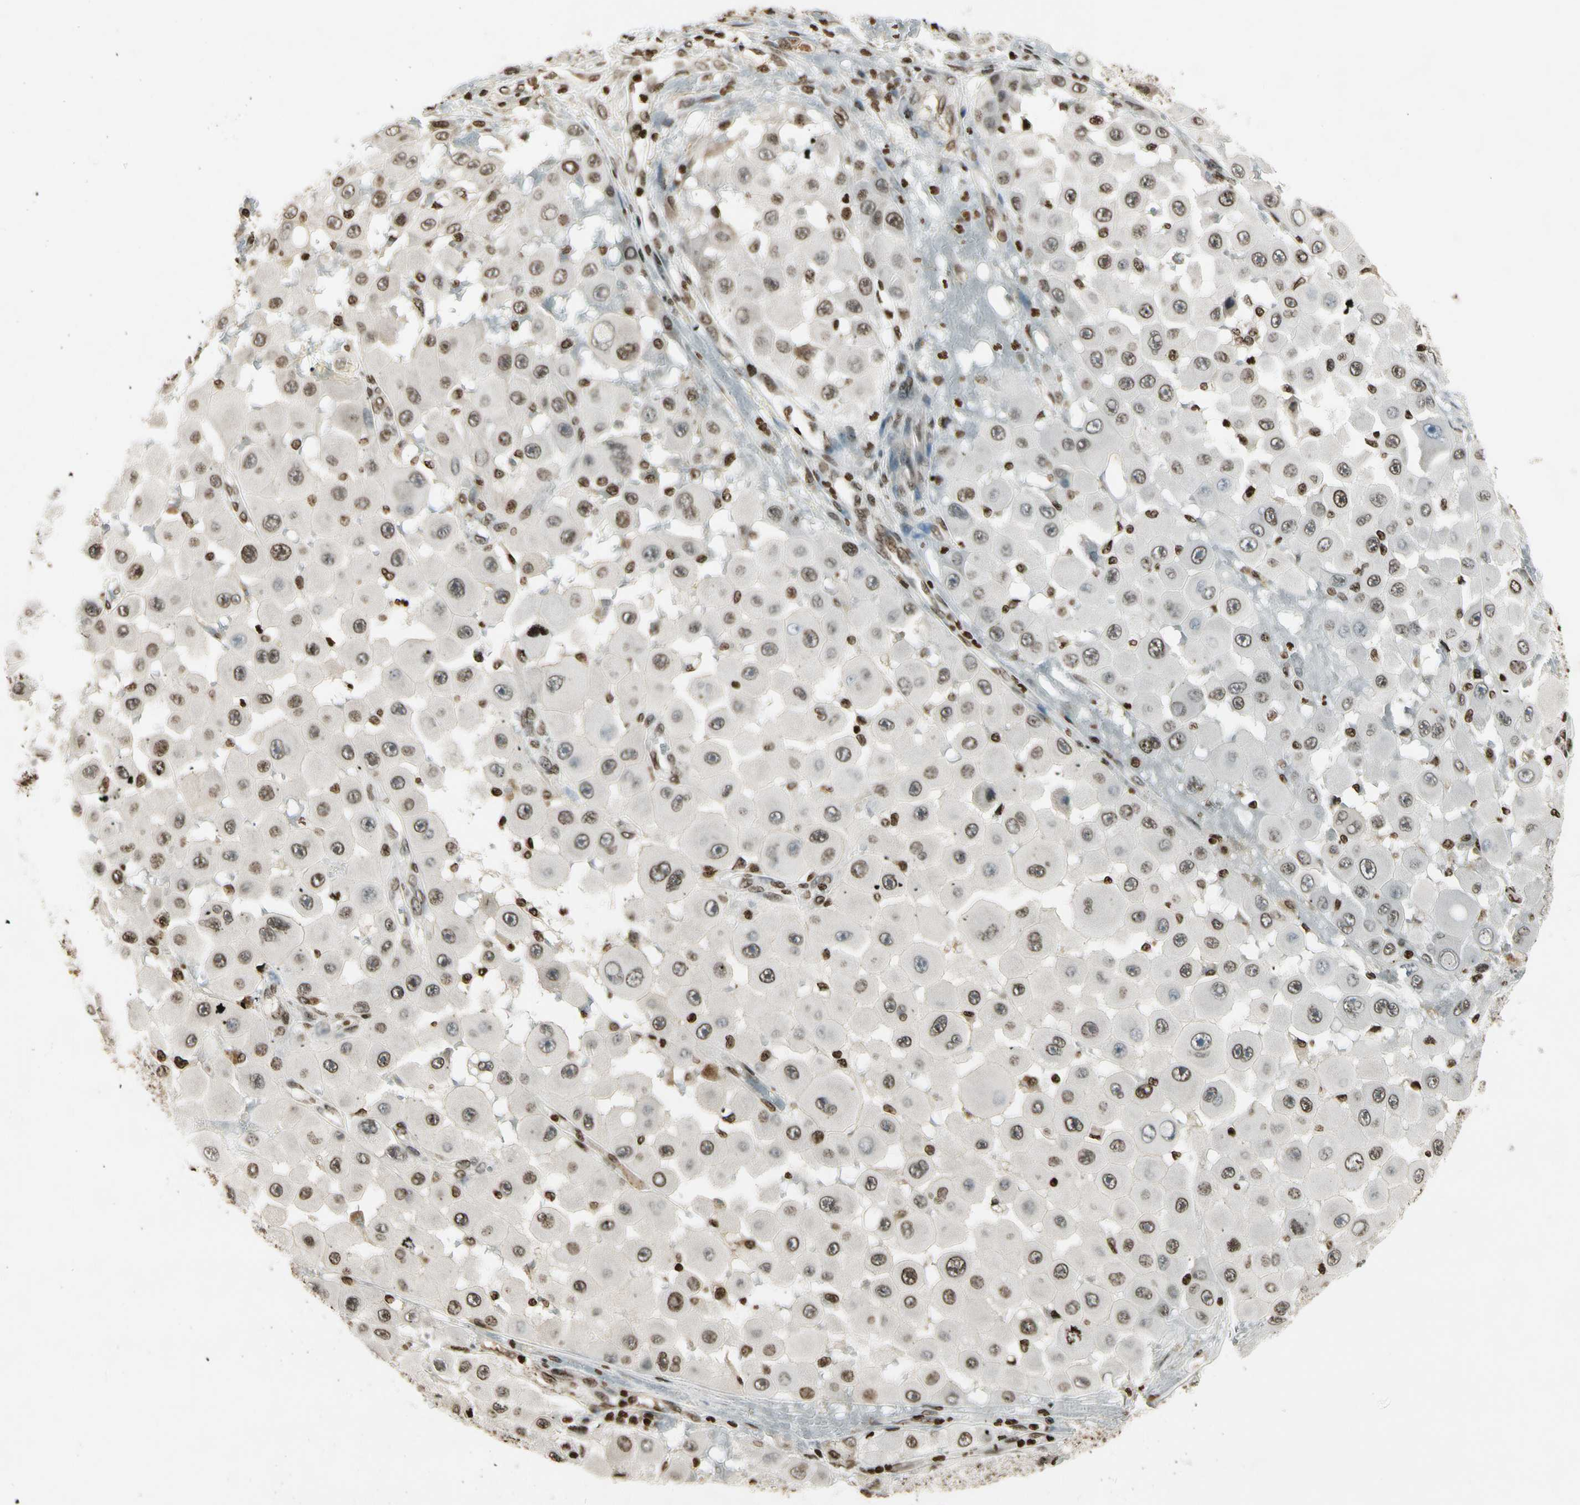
{"staining": {"intensity": "moderate", "quantity": "25%-75%", "location": "cytoplasmic/membranous,nuclear"}, "tissue": "melanoma", "cell_type": "Tumor cells", "image_type": "cancer", "snomed": [{"axis": "morphology", "description": "Malignant melanoma, NOS"}, {"axis": "topography", "description": "Skin"}], "caption": "A brown stain labels moderate cytoplasmic/membranous and nuclear positivity of a protein in melanoma tumor cells. Using DAB (brown) and hematoxylin (blue) stains, captured at high magnification using brightfield microscopy.", "gene": "RORA", "patient": {"sex": "female", "age": 81}}